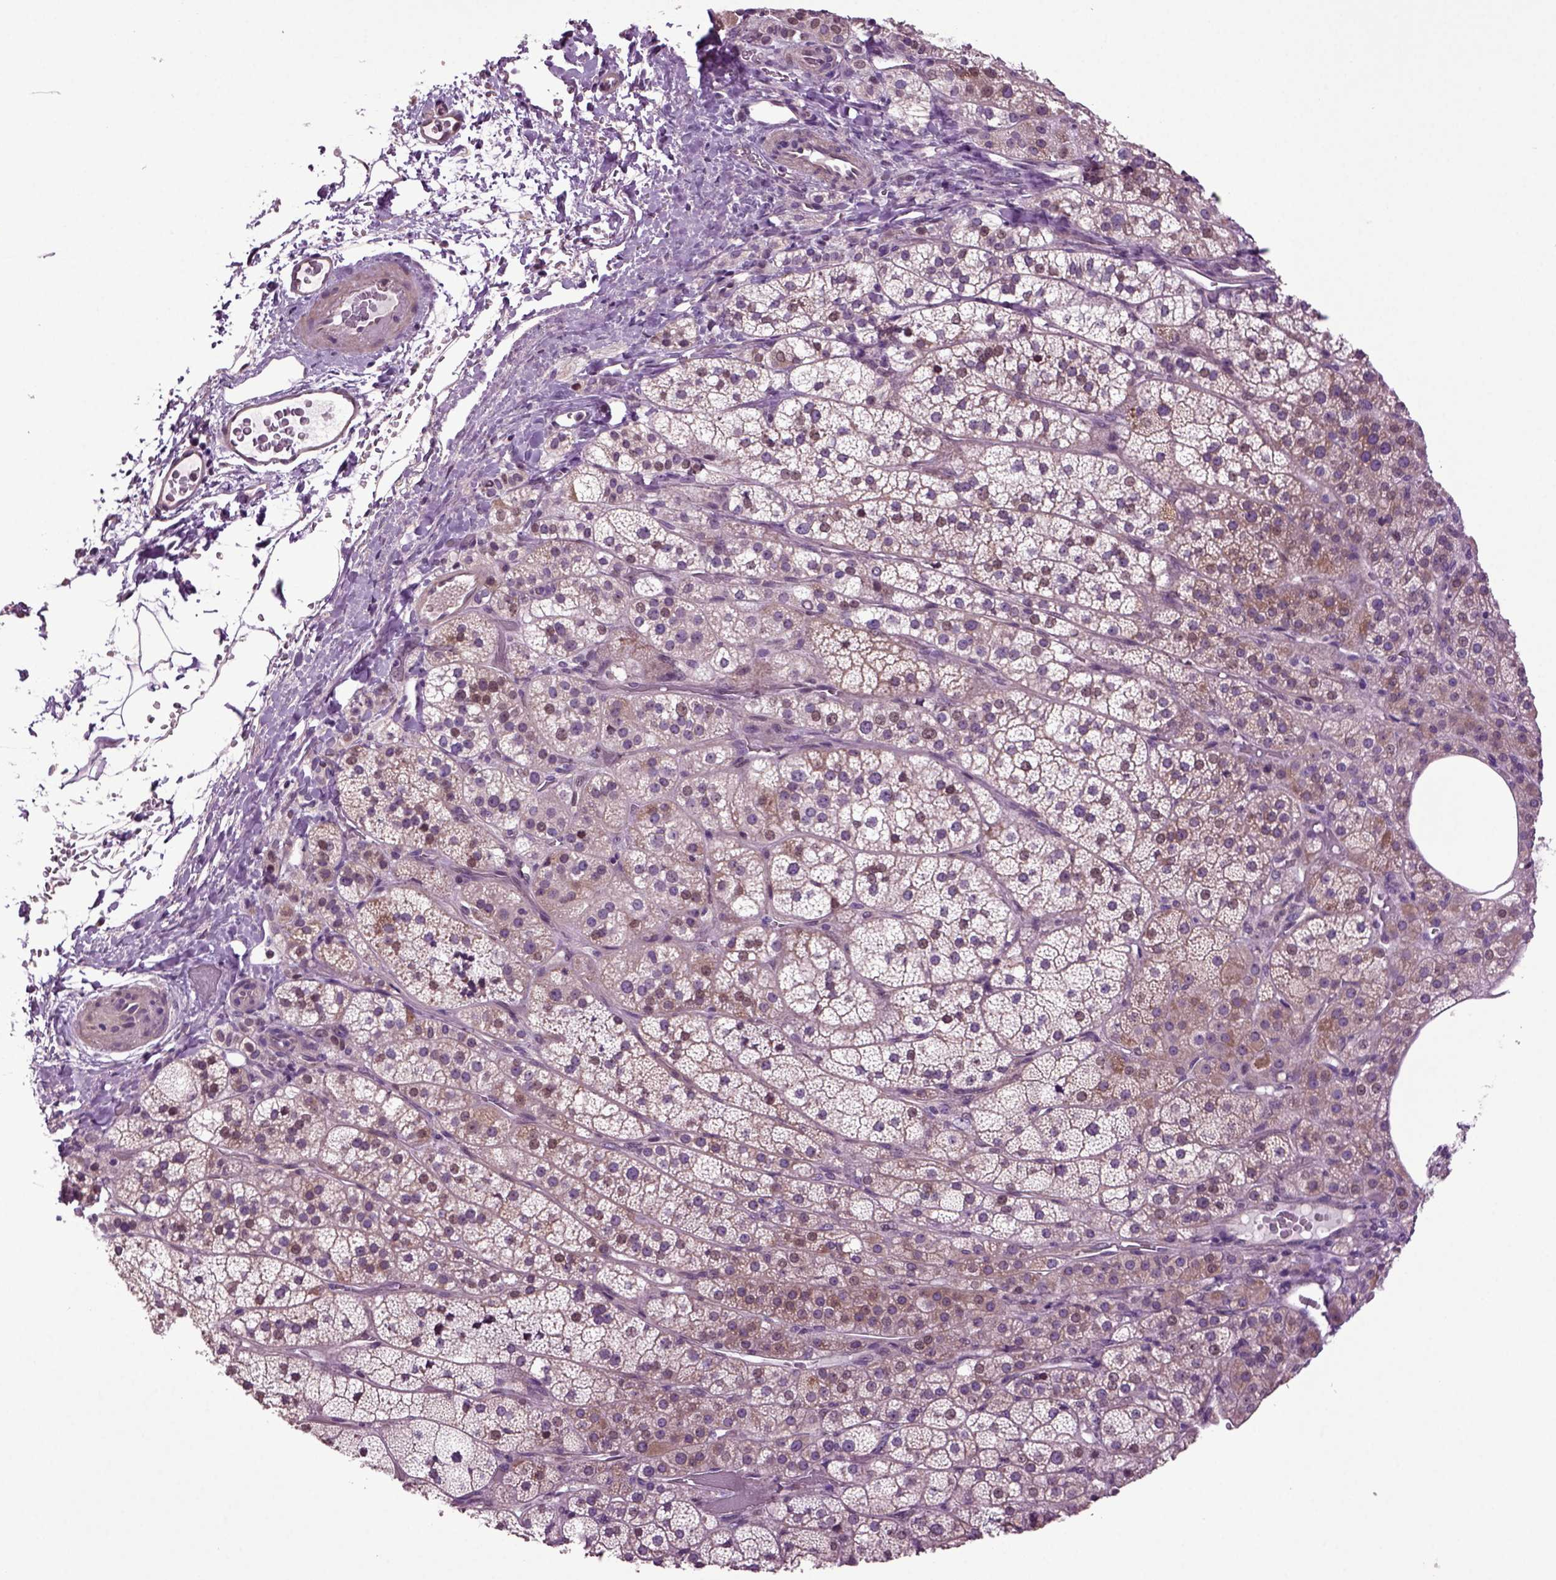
{"staining": {"intensity": "moderate", "quantity": "25%-75%", "location": "cytoplasmic/membranous"}, "tissue": "adrenal gland", "cell_type": "Glandular cells", "image_type": "normal", "snomed": [{"axis": "morphology", "description": "Normal tissue, NOS"}, {"axis": "topography", "description": "Adrenal gland"}], "caption": "Moderate cytoplasmic/membranous staining is appreciated in approximately 25%-75% of glandular cells in normal adrenal gland.", "gene": "HAGHL", "patient": {"sex": "female", "age": 60}}